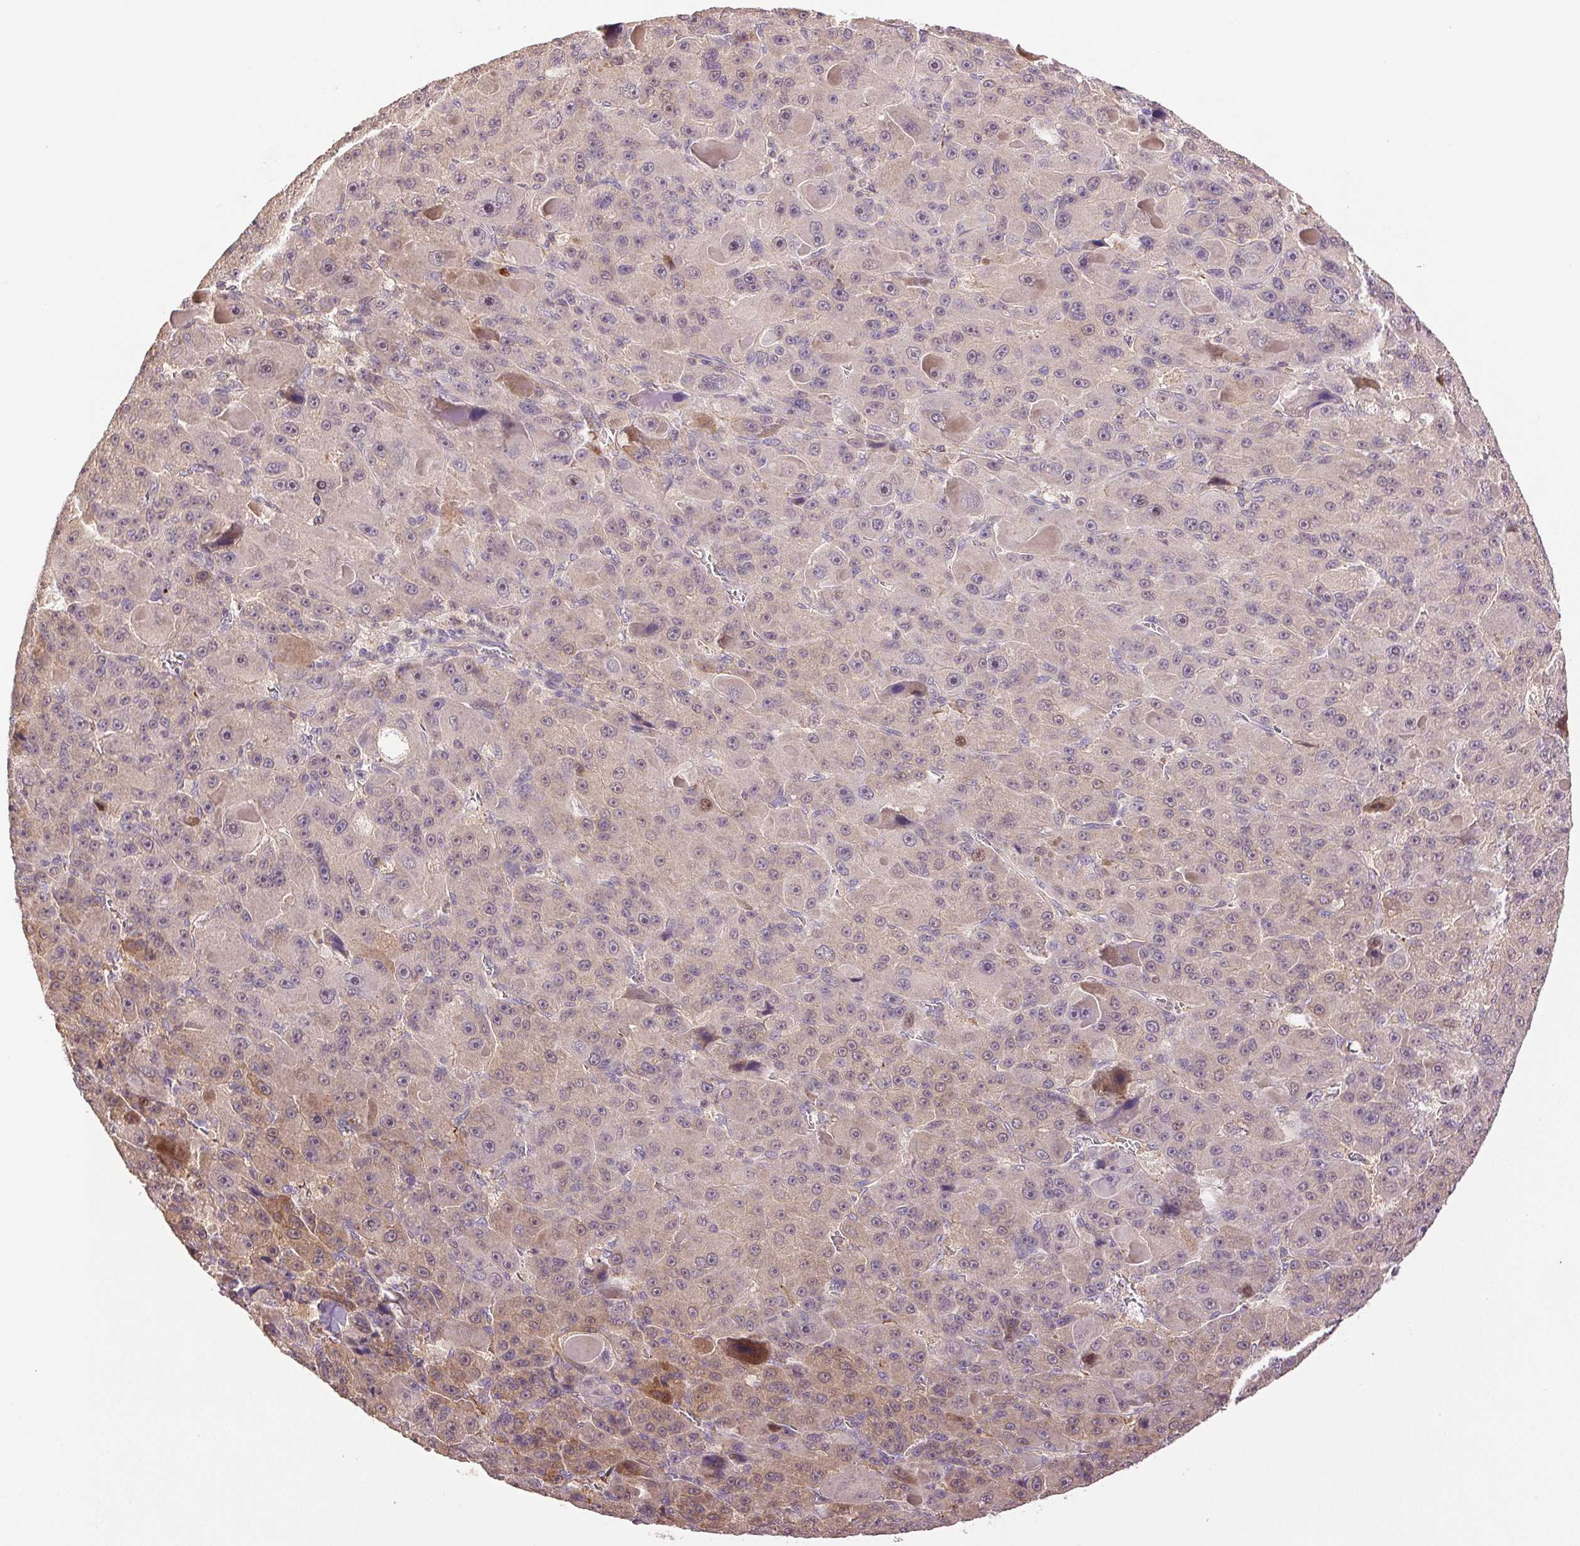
{"staining": {"intensity": "weak", "quantity": "<25%", "location": "cytoplasmic/membranous,nuclear"}, "tissue": "liver cancer", "cell_type": "Tumor cells", "image_type": "cancer", "snomed": [{"axis": "morphology", "description": "Carcinoma, Hepatocellular, NOS"}, {"axis": "topography", "description": "Liver"}], "caption": "The histopathology image exhibits no staining of tumor cells in liver cancer.", "gene": "TMEM253", "patient": {"sex": "male", "age": 76}}